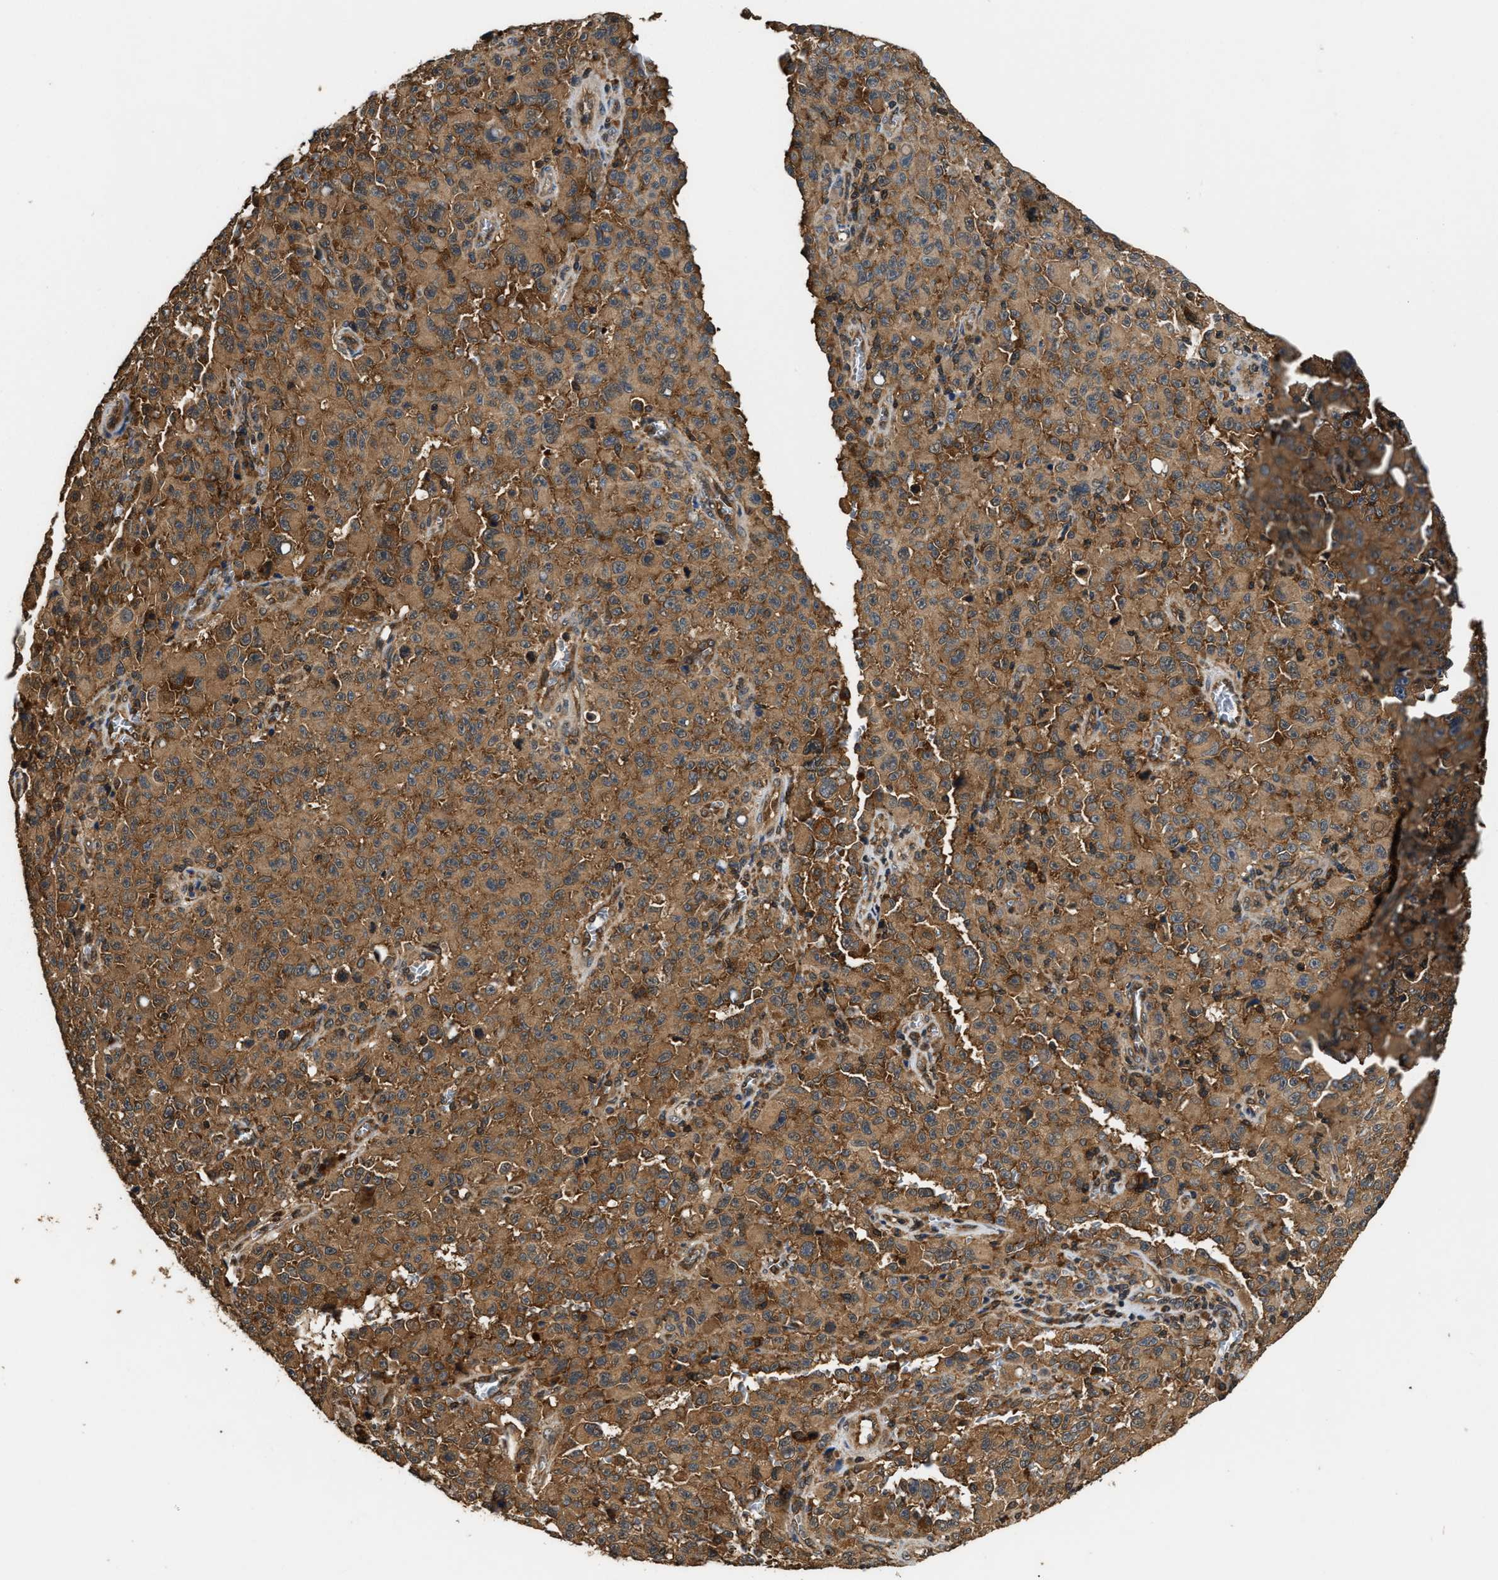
{"staining": {"intensity": "moderate", "quantity": ">75%", "location": "cytoplasmic/membranous"}, "tissue": "melanoma", "cell_type": "Tumor cells", "image_type": "cancer", "snomed": [{"axis": "morphology", "description": "Malignant melanoma, NOS"}, {"axis": "topography", "description": "Skin"}], "caption": "About >75% of tumor cells in malignant melanoma exhibit moderate cytoplasmic/membranous protein positivity as visualized by brown immunohistochemical staining.", "gene": "DNAJC2", "patient": {"sex": "female", "age": 82}}